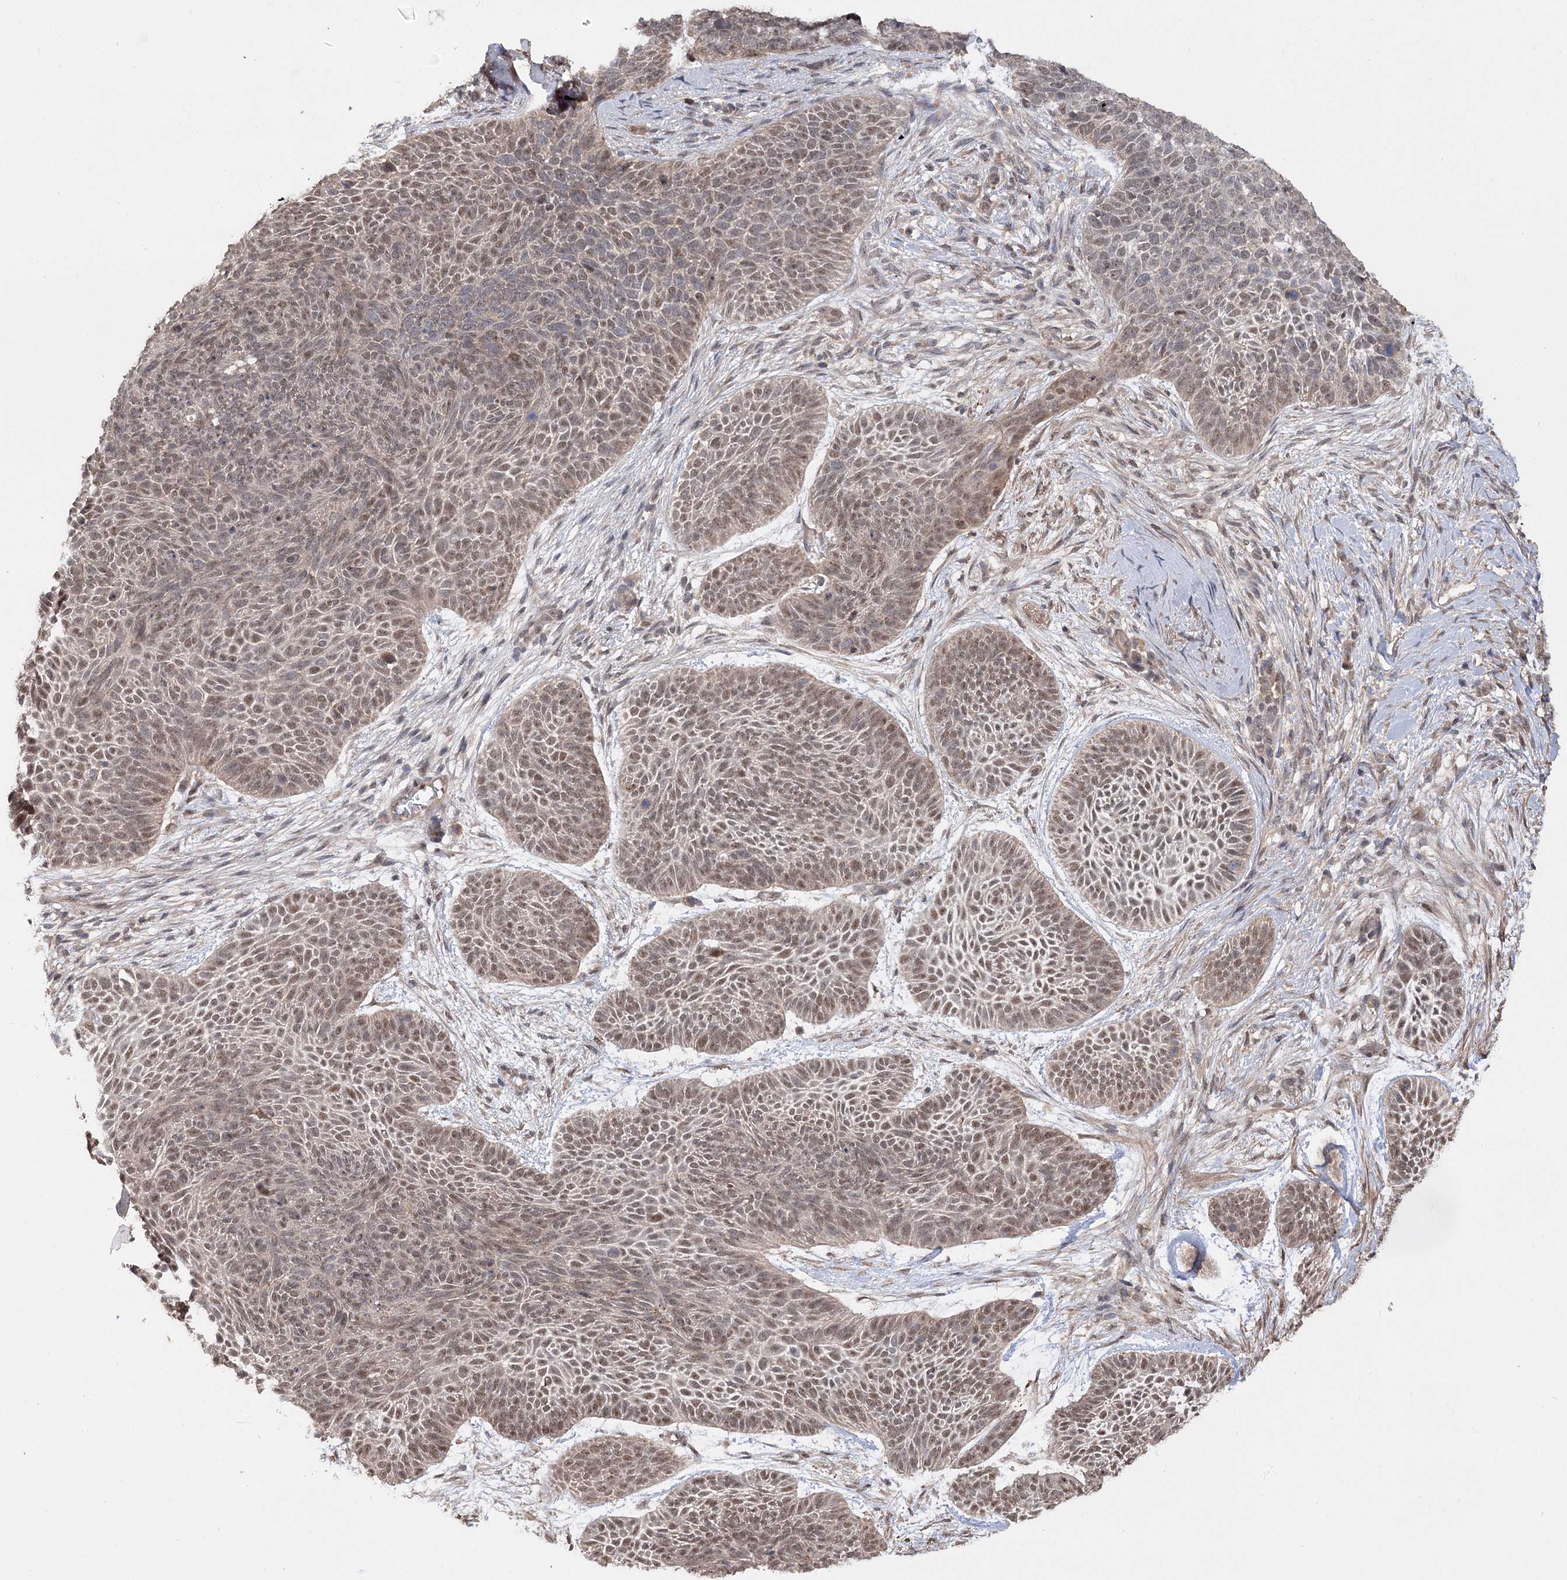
{"staining": {"intensity": "moderate", "quantity": ">75%", "location": "nuclear"}, "tissue": "skin cancer", "cell_type": "Tumor cells", "image_type": "cancer", "snomed": [{"axis": "morphology", "description": "Basal cell carcinoma"}, {"axis": "topography", "description": "Skin"}], "caption": "Immunohistochemical staining of human skin basal cell carcinoma exhibits medium levels of moderate nuclear protein positivity in approximately >75% of tumor cells.", "gene": "TENM2", "patient": {"sex": "male", "age": 85}}